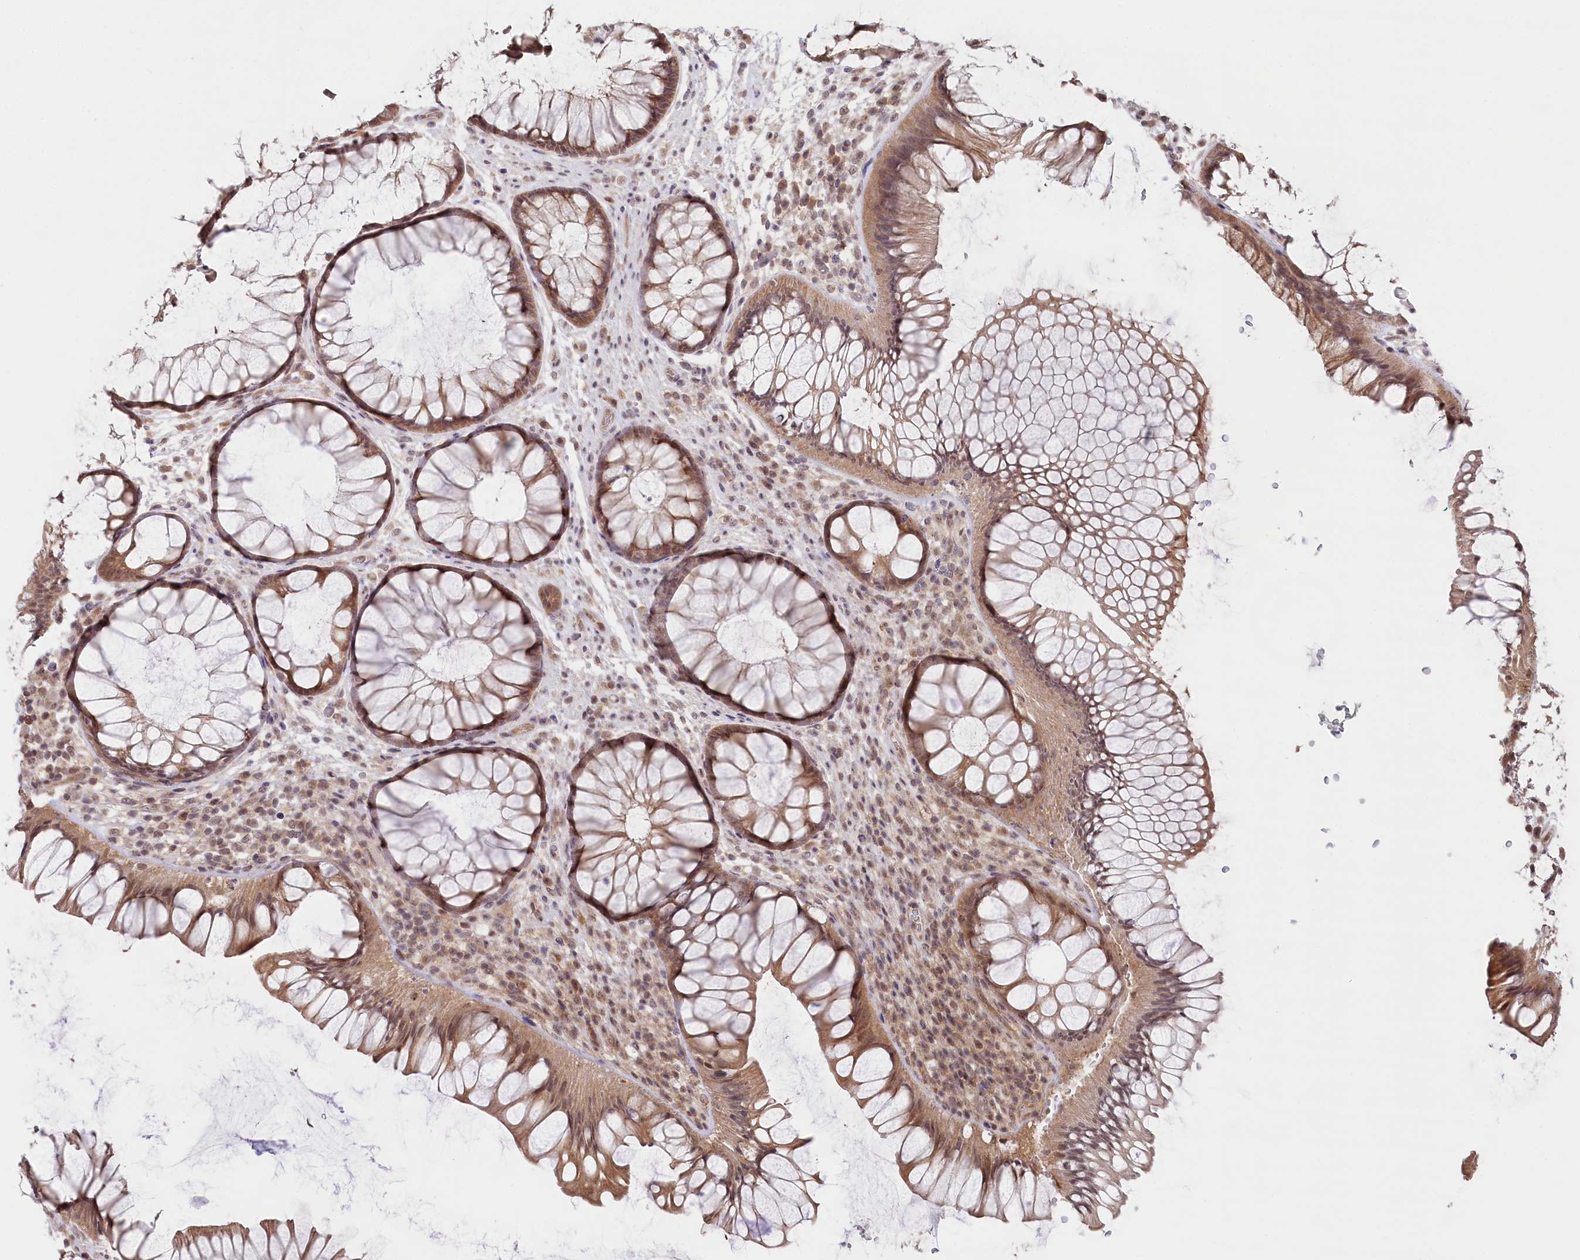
{"staining": {"intensity": "moderate", "quantity": ">75%", "location": "cytoplasmic/membranous,nuclear"}, "tissue": "rectum", "cell_type": "Glandular cells", "image_type": "normal", "snomed": [{"axis": "morphology", "description": "Normal tissue, NOS"}, {"axis": "topography", "description": "Rectum"}], "caption": "This is an image of immunohistochemistry staining of unremarkable rectum, which shows moderate positivity in the cytoplasmic/membranous,nuclear of glandular cells.", "gene": "CCSER2", "patient": {"sex": "male", "age": 51}}